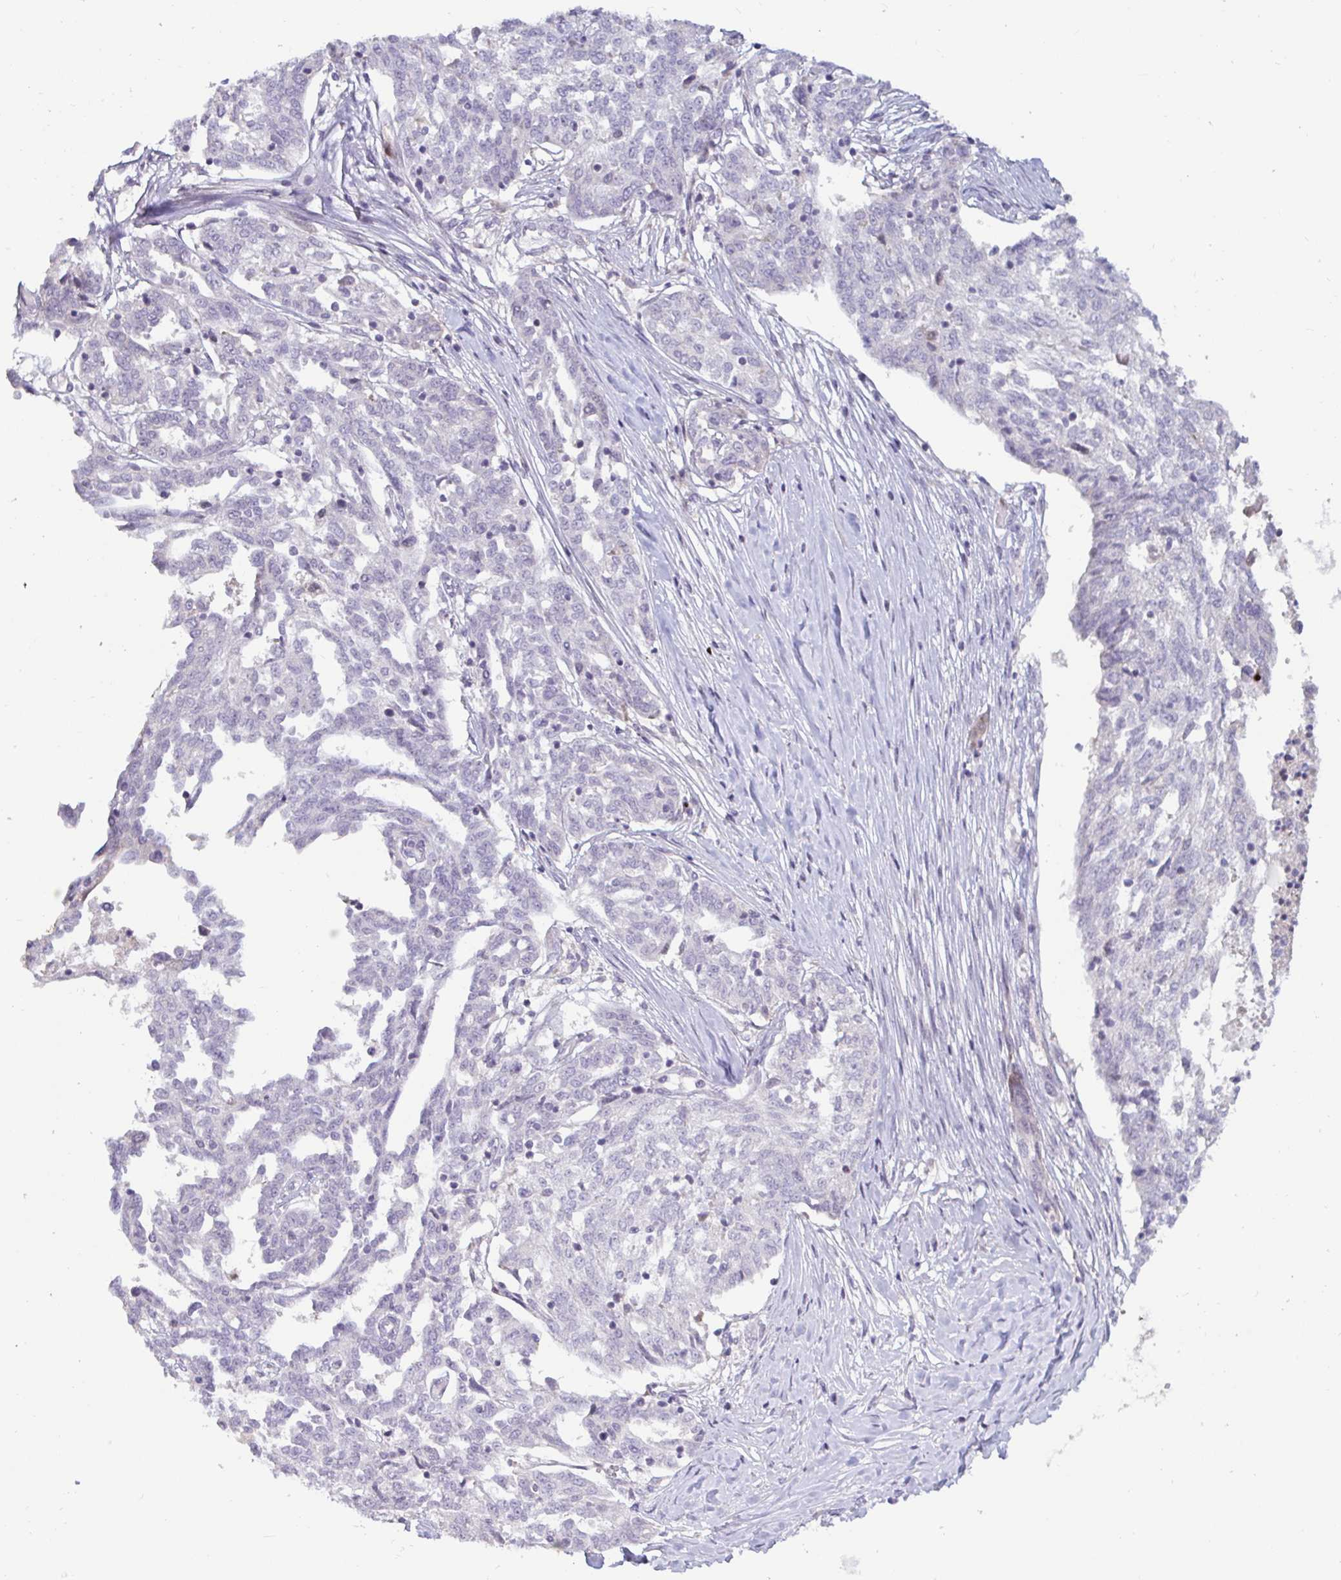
{"staining": {"intensity": "negative", "quantity": "none", "location": "none"}, "tissue": "ovarian cancer", "cell_type": "Tumor cells", "image_type": "cancer", "snomed": [{"axis": "morphology", "description": "Cystadenocarcinoma, serous, NOS"}, {"axis": "topography", "description": "Ovary"}], "caption": "Immunohistochemistry photomicrograph of ovarian cancer (serous cystadenocarcinoma) stained for a protein (brown), which exhibits no expression in tumor cells. (Stains: DAB (3,3'-diaminobenzidine) IHC with hematoxylin counter stain, Microscopy: brightfield microscopy at high magnification).", "gene": "GSTM1", "patient": {"sex": "female", "age": 67}}